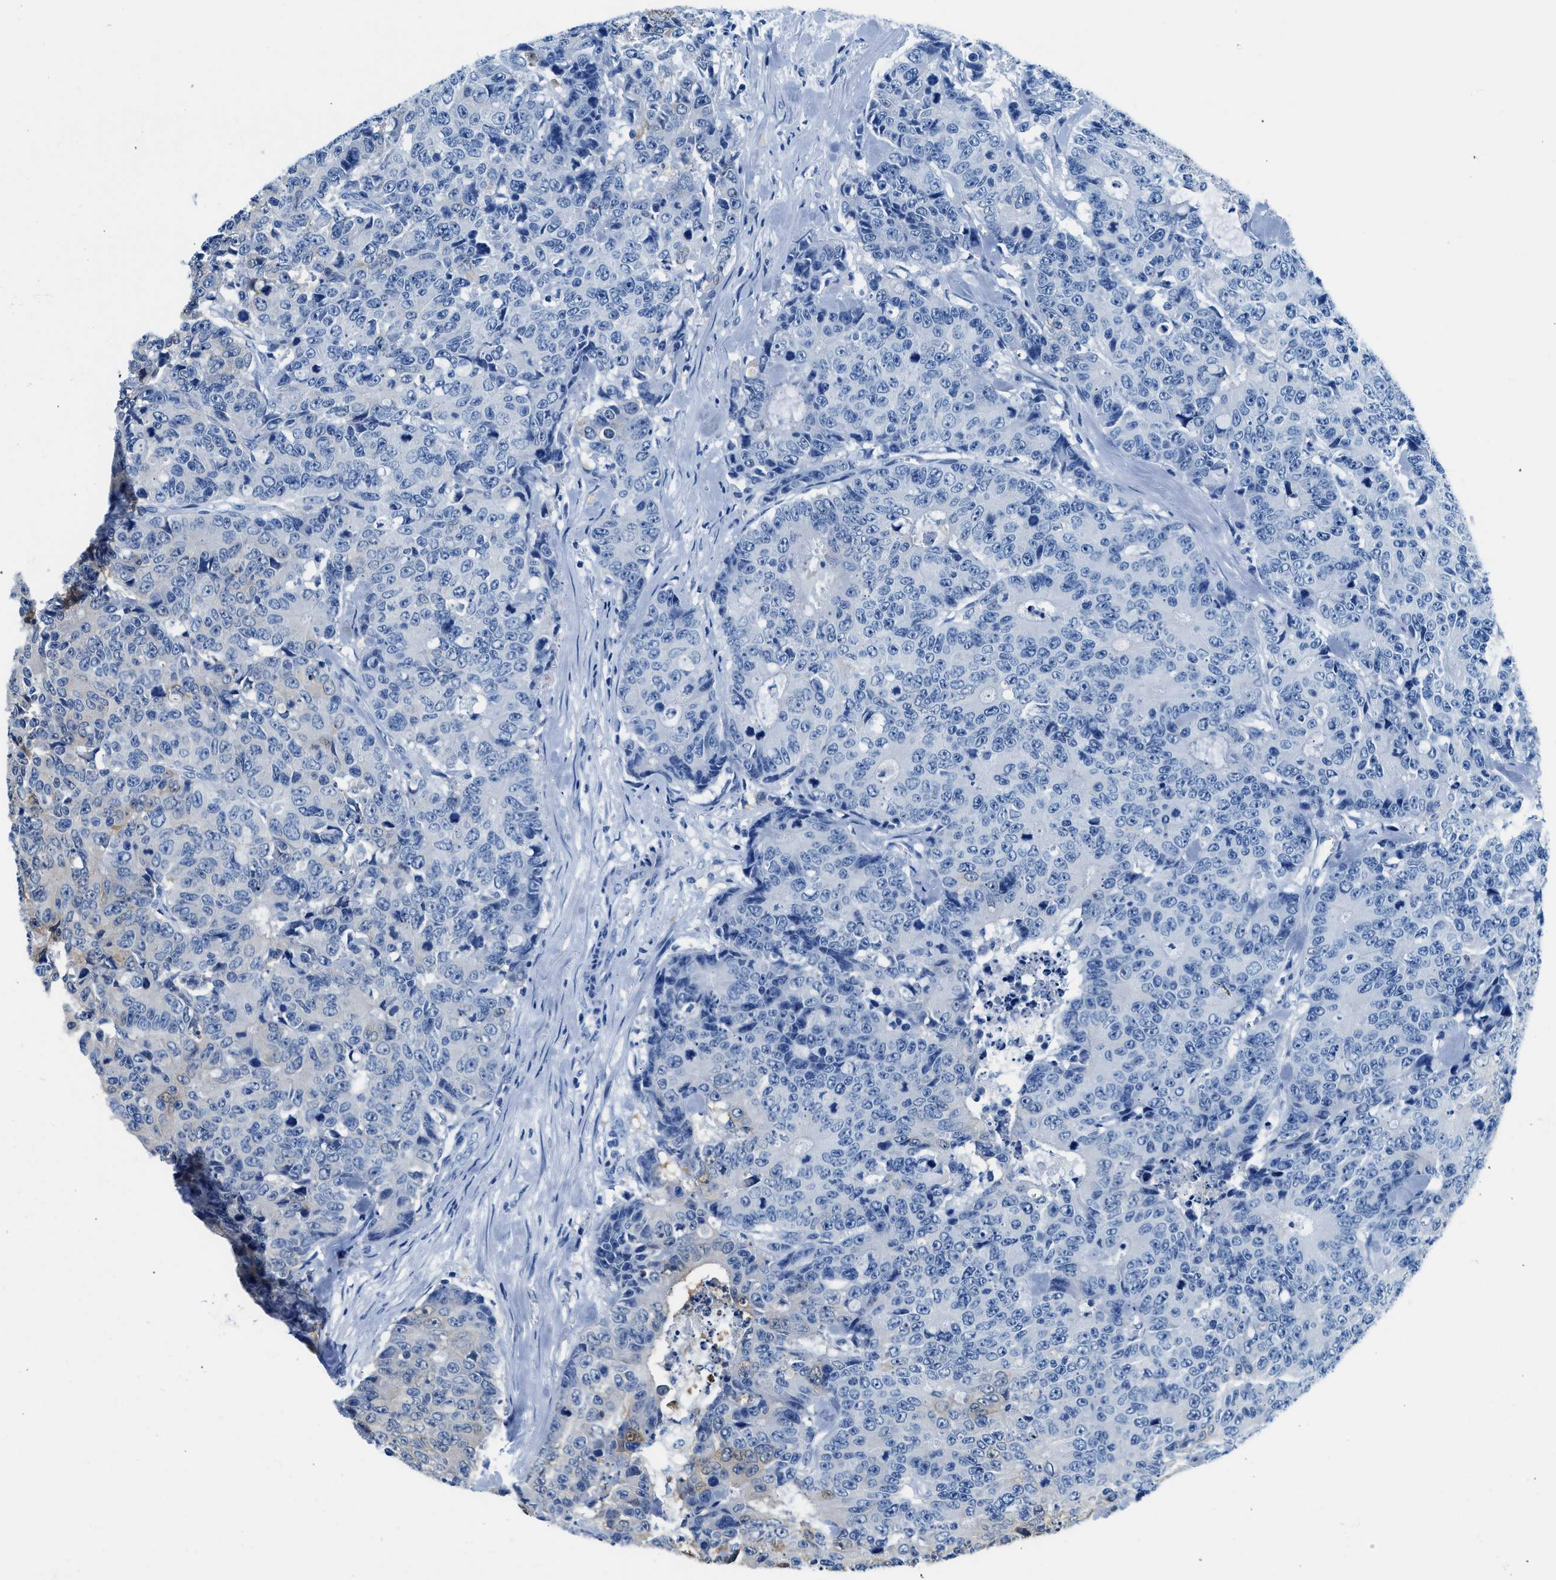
{"staining": {"intensity": "weak", "quantity": "<25%", "location": "cytoplasmic/membranous"}, "tissue": "colorectal cancer", "cell_type": "Tumor cells", "image_type": "cancer", "snomed": [{"axis": "morphology", "description": "Adenocarcinoma, NOS"}, {"axis": "topography", "description": "Colon"}], "caption": "Immunohistochemical staining of human colorectal adenocarcinoma demonstrates no significant staining in tumor cells.", "gene": "FADS6", "patient": {"sex": "female", "age": 86}}